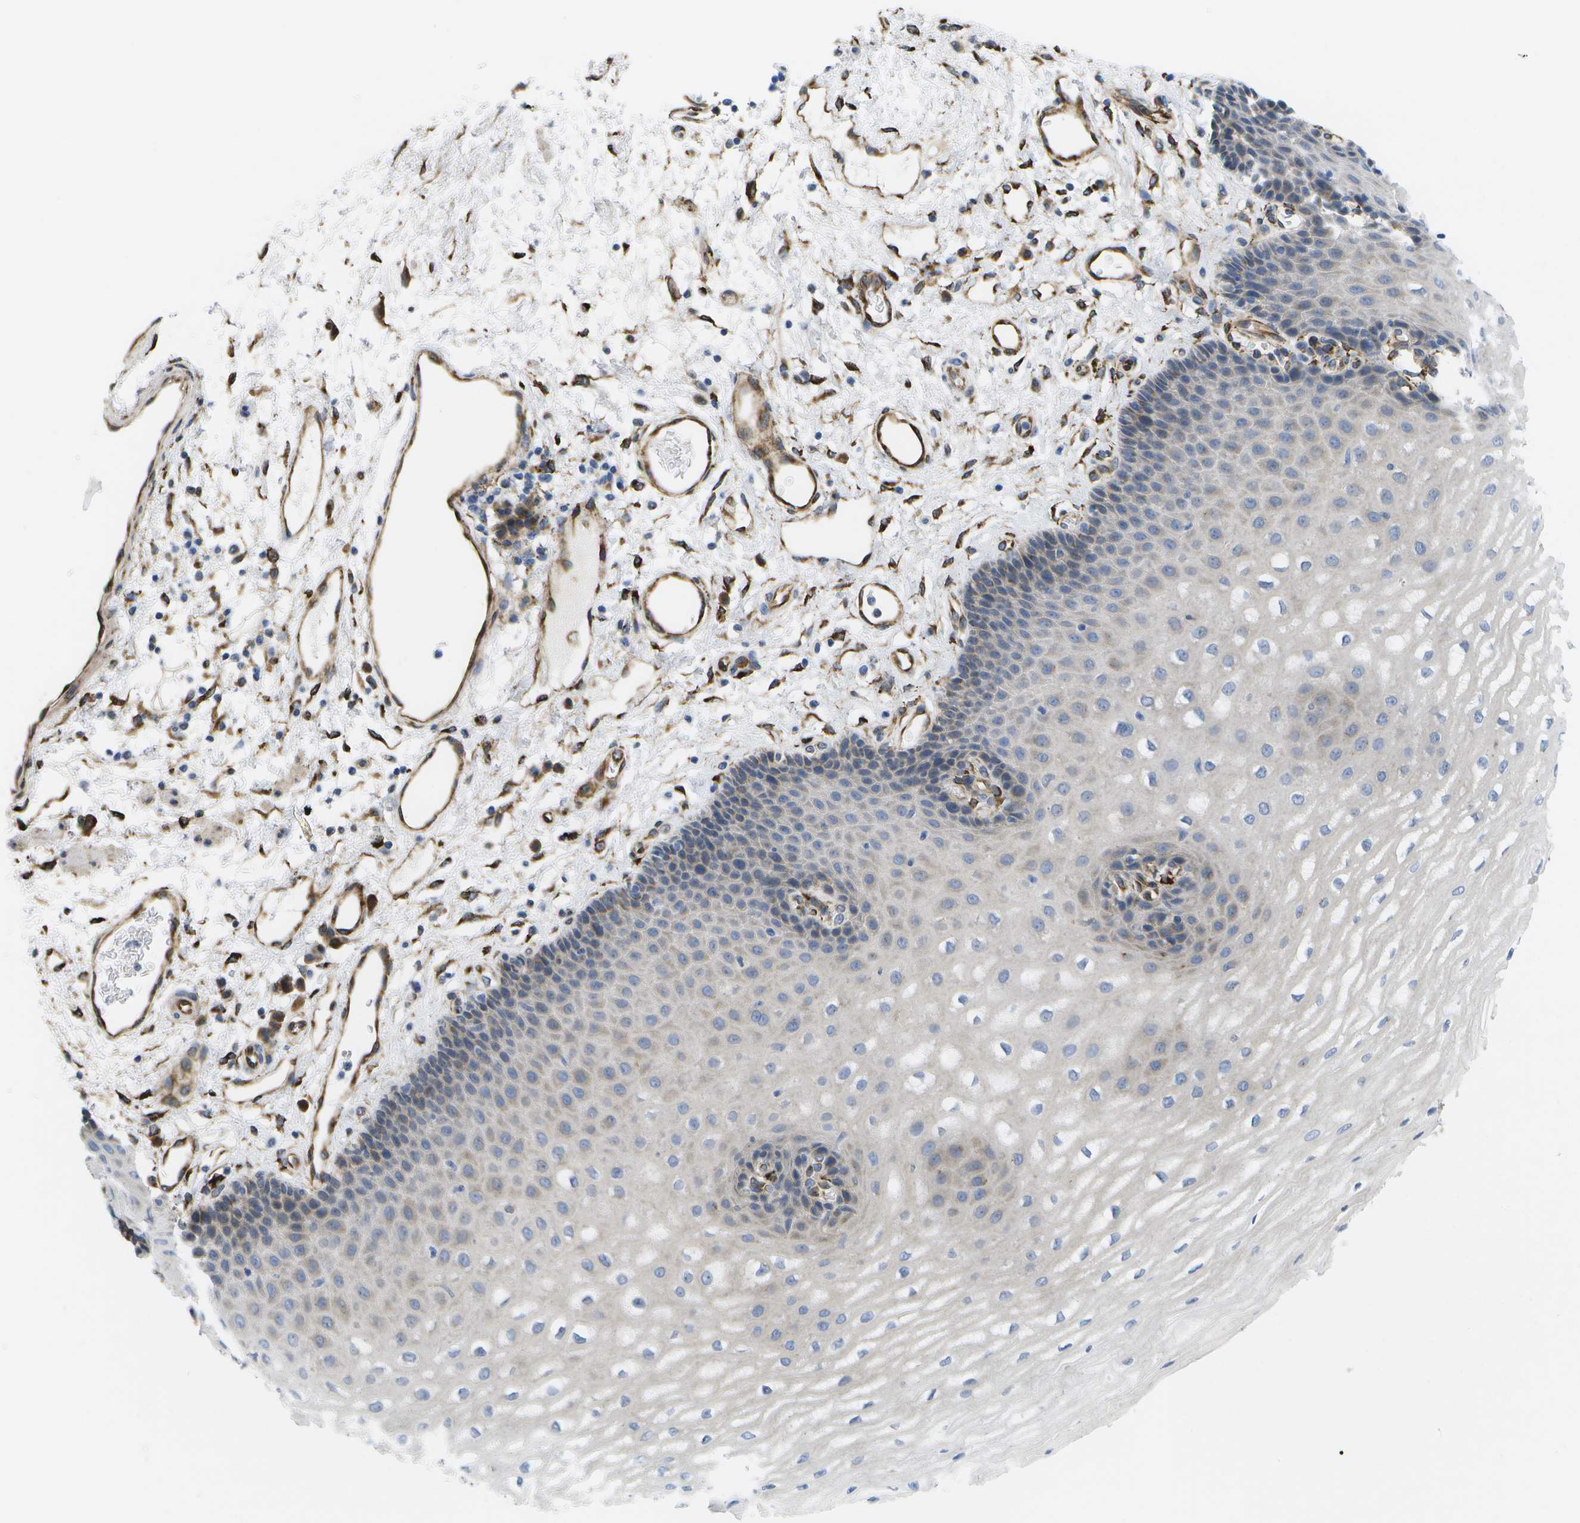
{"staining": {"intensity": "weak", "quantity": "<25%", "location": "cytoplasmic/membranous"}, "tissue": "esophagus", "cell_type": "Squamous epithelial cells", "image_type": "normal", "snomed": [{"axis": "morphology", "description": "Normal tissue, NOS"}, {"axis": "topography", "description": "Esophagus"}], "caption": "This is an immunohistochemistry image of normal human esophagus. There is no staining in squamous epithelial cells.", "gene": "ZDHHC17", "patient": {"sex": "male", "age": 54}}